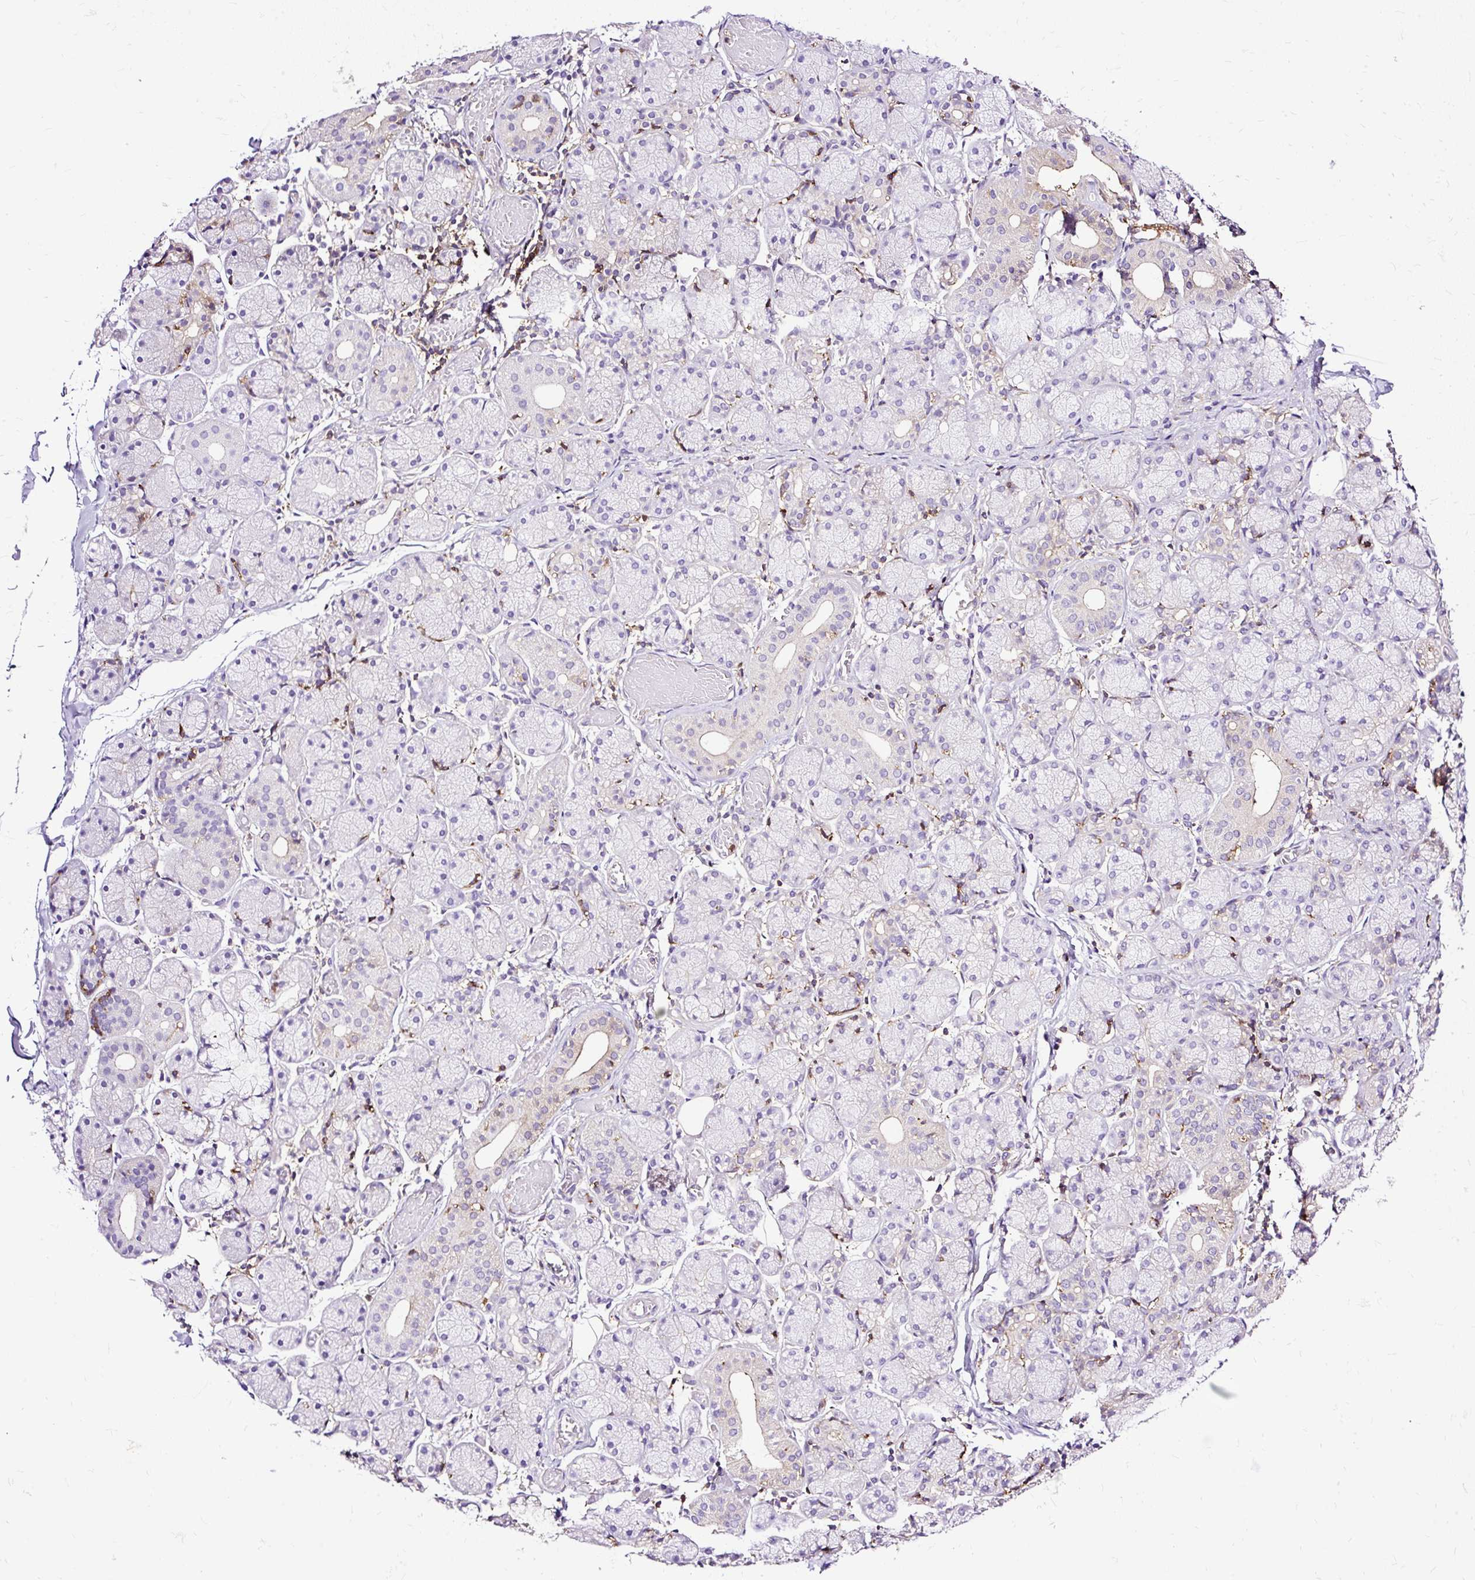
{"staining": {"intensity": "weak", "quantity": "<25%", "location": "cytoplasmic/membranous"}, "tissue": "salivary gland", "cell_type": "Glandular cells", "image_type": "normal", "snomed": [{"axis": "morphology", "description": "Normal tissue, NOS"}, {"axis": "topography", "description": "Salivary gland"}], "caption": "The histopathology image displays no staining of glandular cells in unremarkable salivary gland. (DAB (3,3'-diaminobenzidine) immunohistochemistry (IHC), high magnification).", "gene": "TWF2", "patient": {"sex": "female", "age": 24}}